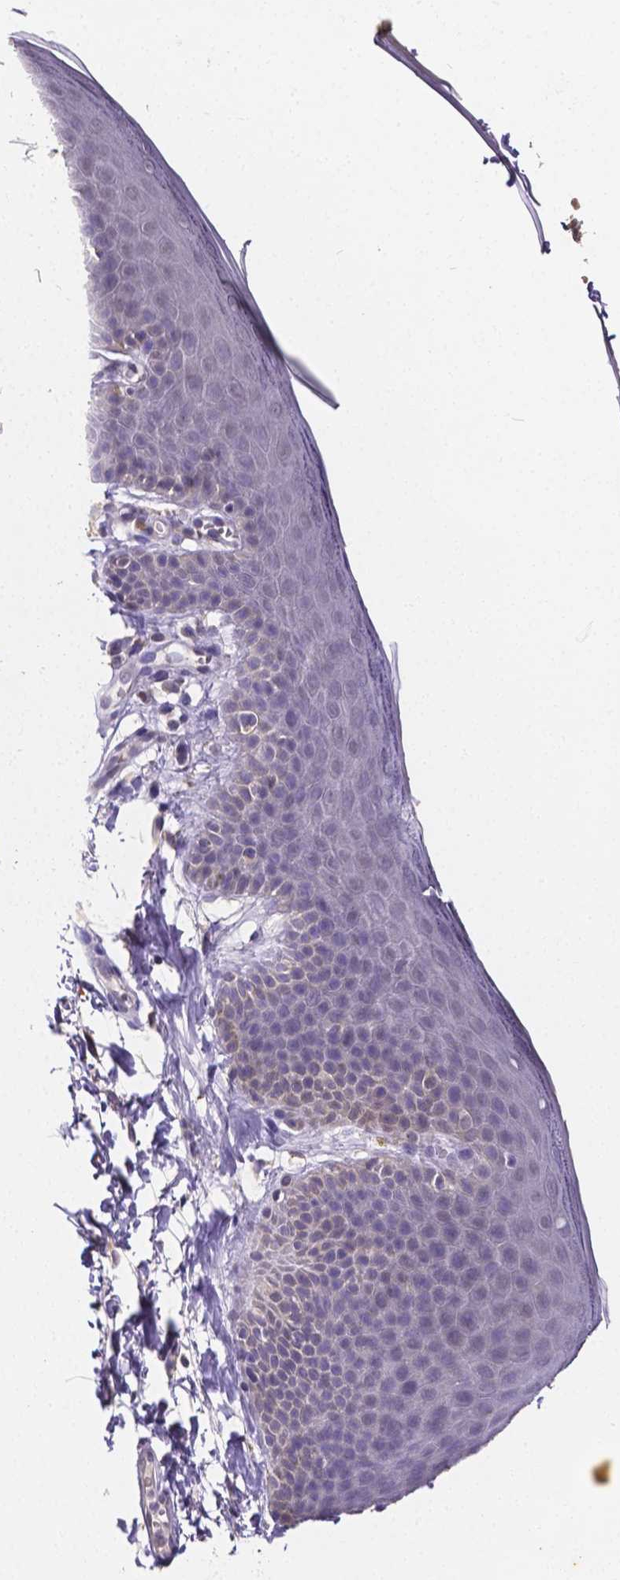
{"staining": {"intensity": "negative", "quantity": "none", "location": "none"}, "tissue": "skin", "cell_type": "Epidermal cells", "image_type": "normal", "snomed": [{"axis": "morphology", "description": "Normal tissue, NOS"}, {"axis": "topography", "description": "Anal"}], "caption": "Protein analysis of benign skin shows no significant positivity in epidermal cells.", "gene": "CTNNA2", "patient": {"sex": "male", "age": 53}}